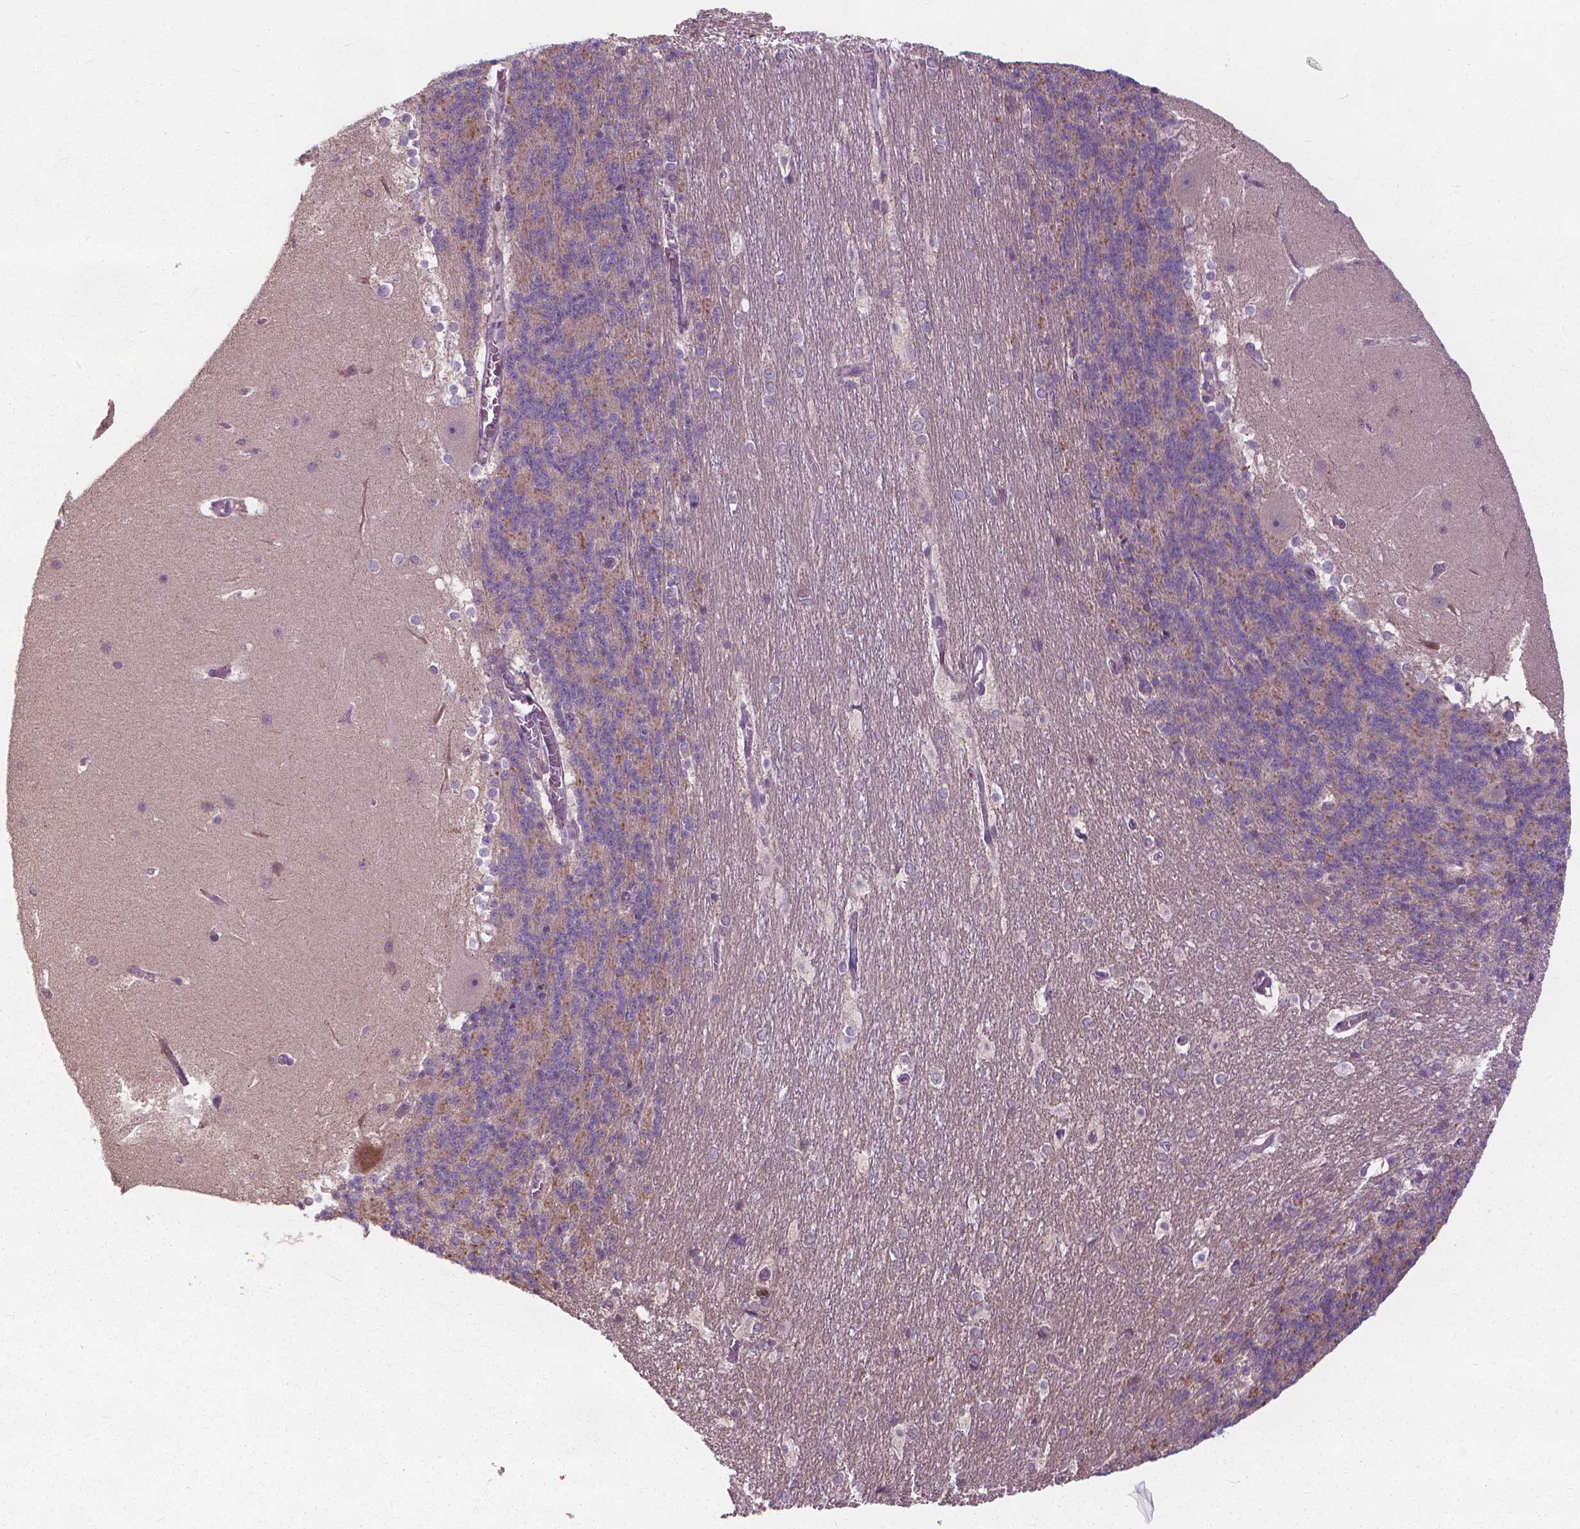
{"staining": {"intensity": "moderate", "quantity": "<25%", "location": "cytoplasmic/membranous"}, "tissue": "cerebellum", "cell_type": "Cells in granular layer", "image_type": "normal", "snomed": [{"axis": "morphology", "description": "Normal tissue, NOS"}, {"axis": "topography", "description": "Cerebellum"}], "caption": "An immunohistochemistry (IHC) photomicrograph of unremarkable tissue is shown. Protein staining in brown shows moderate cytoplasmic/membranous positivity in cerebellum within cells in granular layer.", "gene": "NUDT1", "patient": {"sex": "female", "age": 19}}